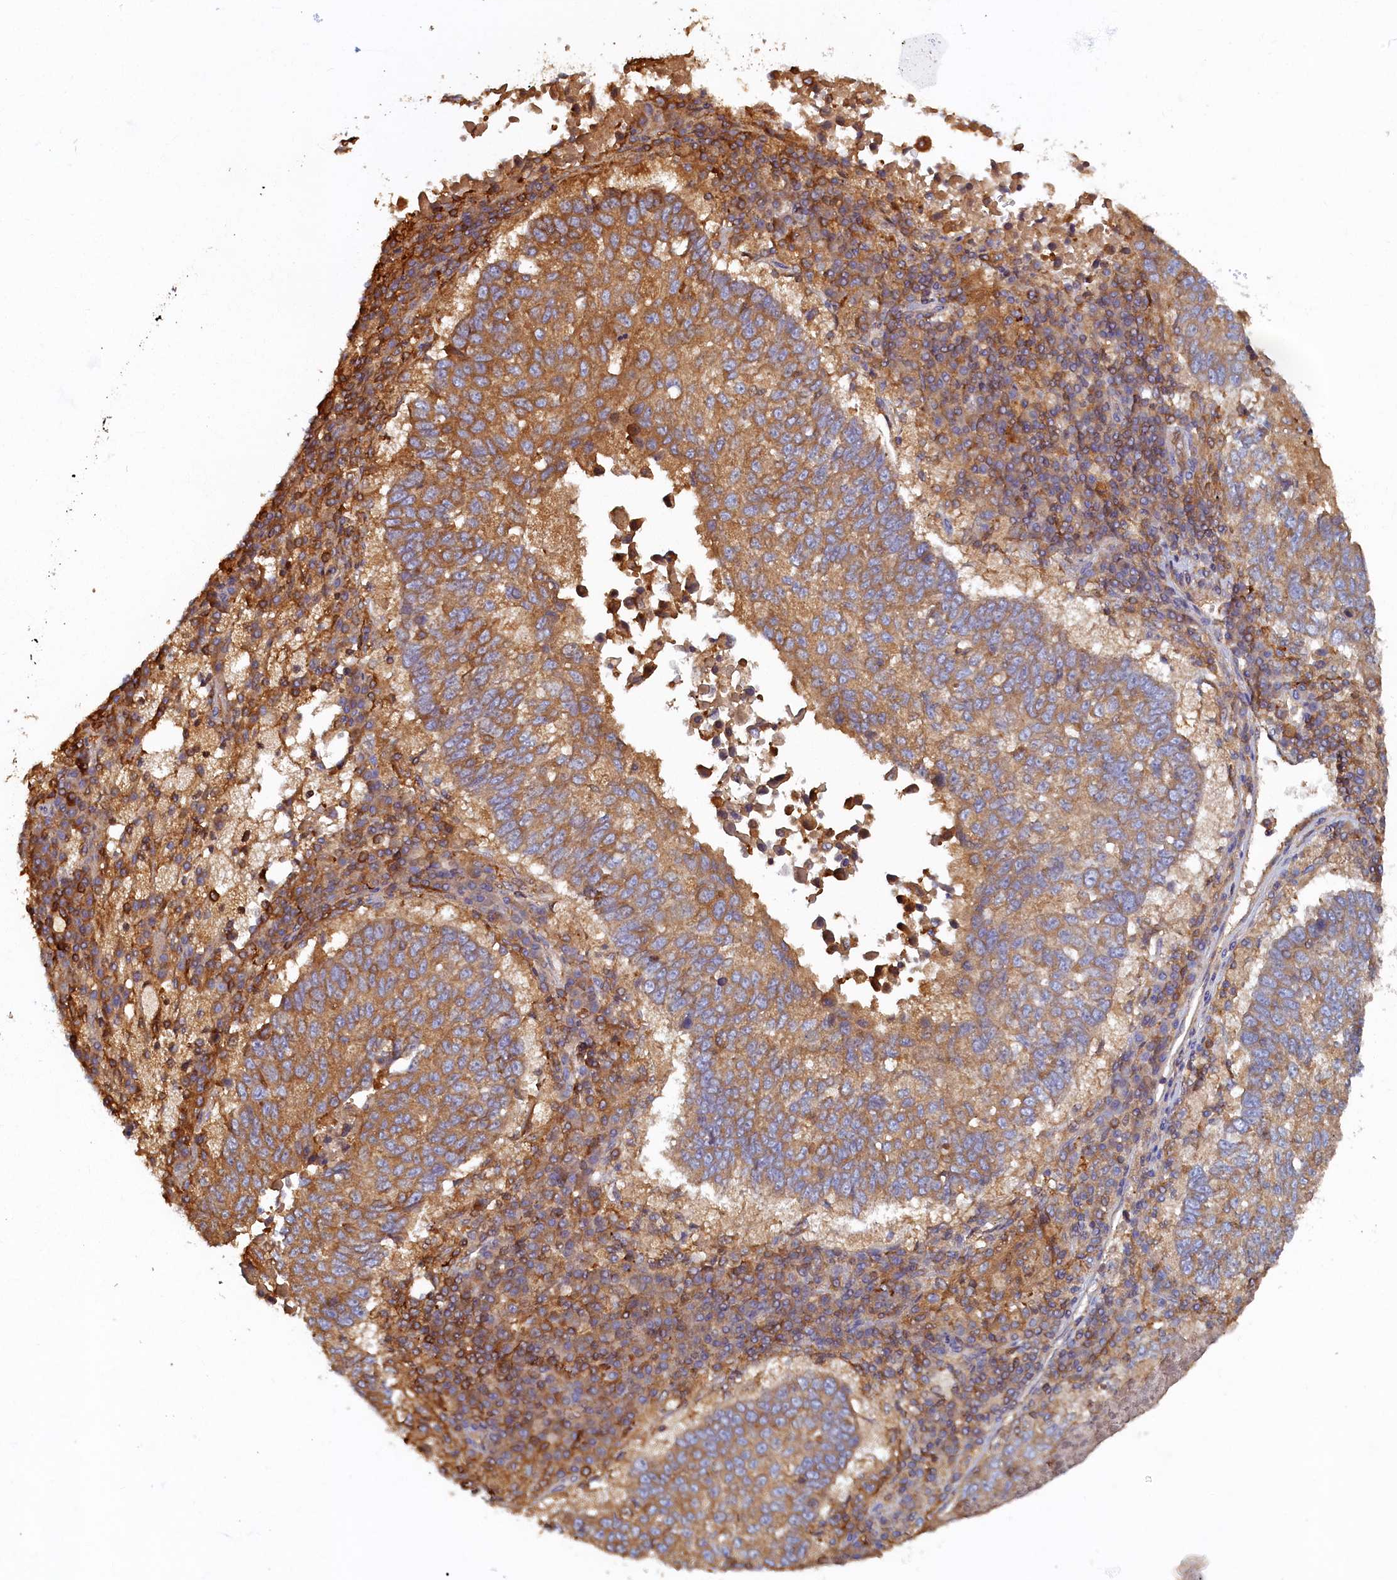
{"staining": {"intensity": "moderate", "quantity": ">75%", "location": "cytoplasmic/membranous"}, "tissue": "lung cancer", "cell_type": "Tumor cells", "image_type": "cancer", "snomed": [{"axis": "morphology", "description": "Squamous cell carcinoma, NOS"}, {"axis": "topography", "description": "Lung"}], "caption": "Moderate cytoplasmic/membranous positivity is appreciated in about >75% of tumor cells in lung cancer (squamous cell carcinoma).", "gene": "TIMM8B", "patient": {"sex": "male", "age": 73}}